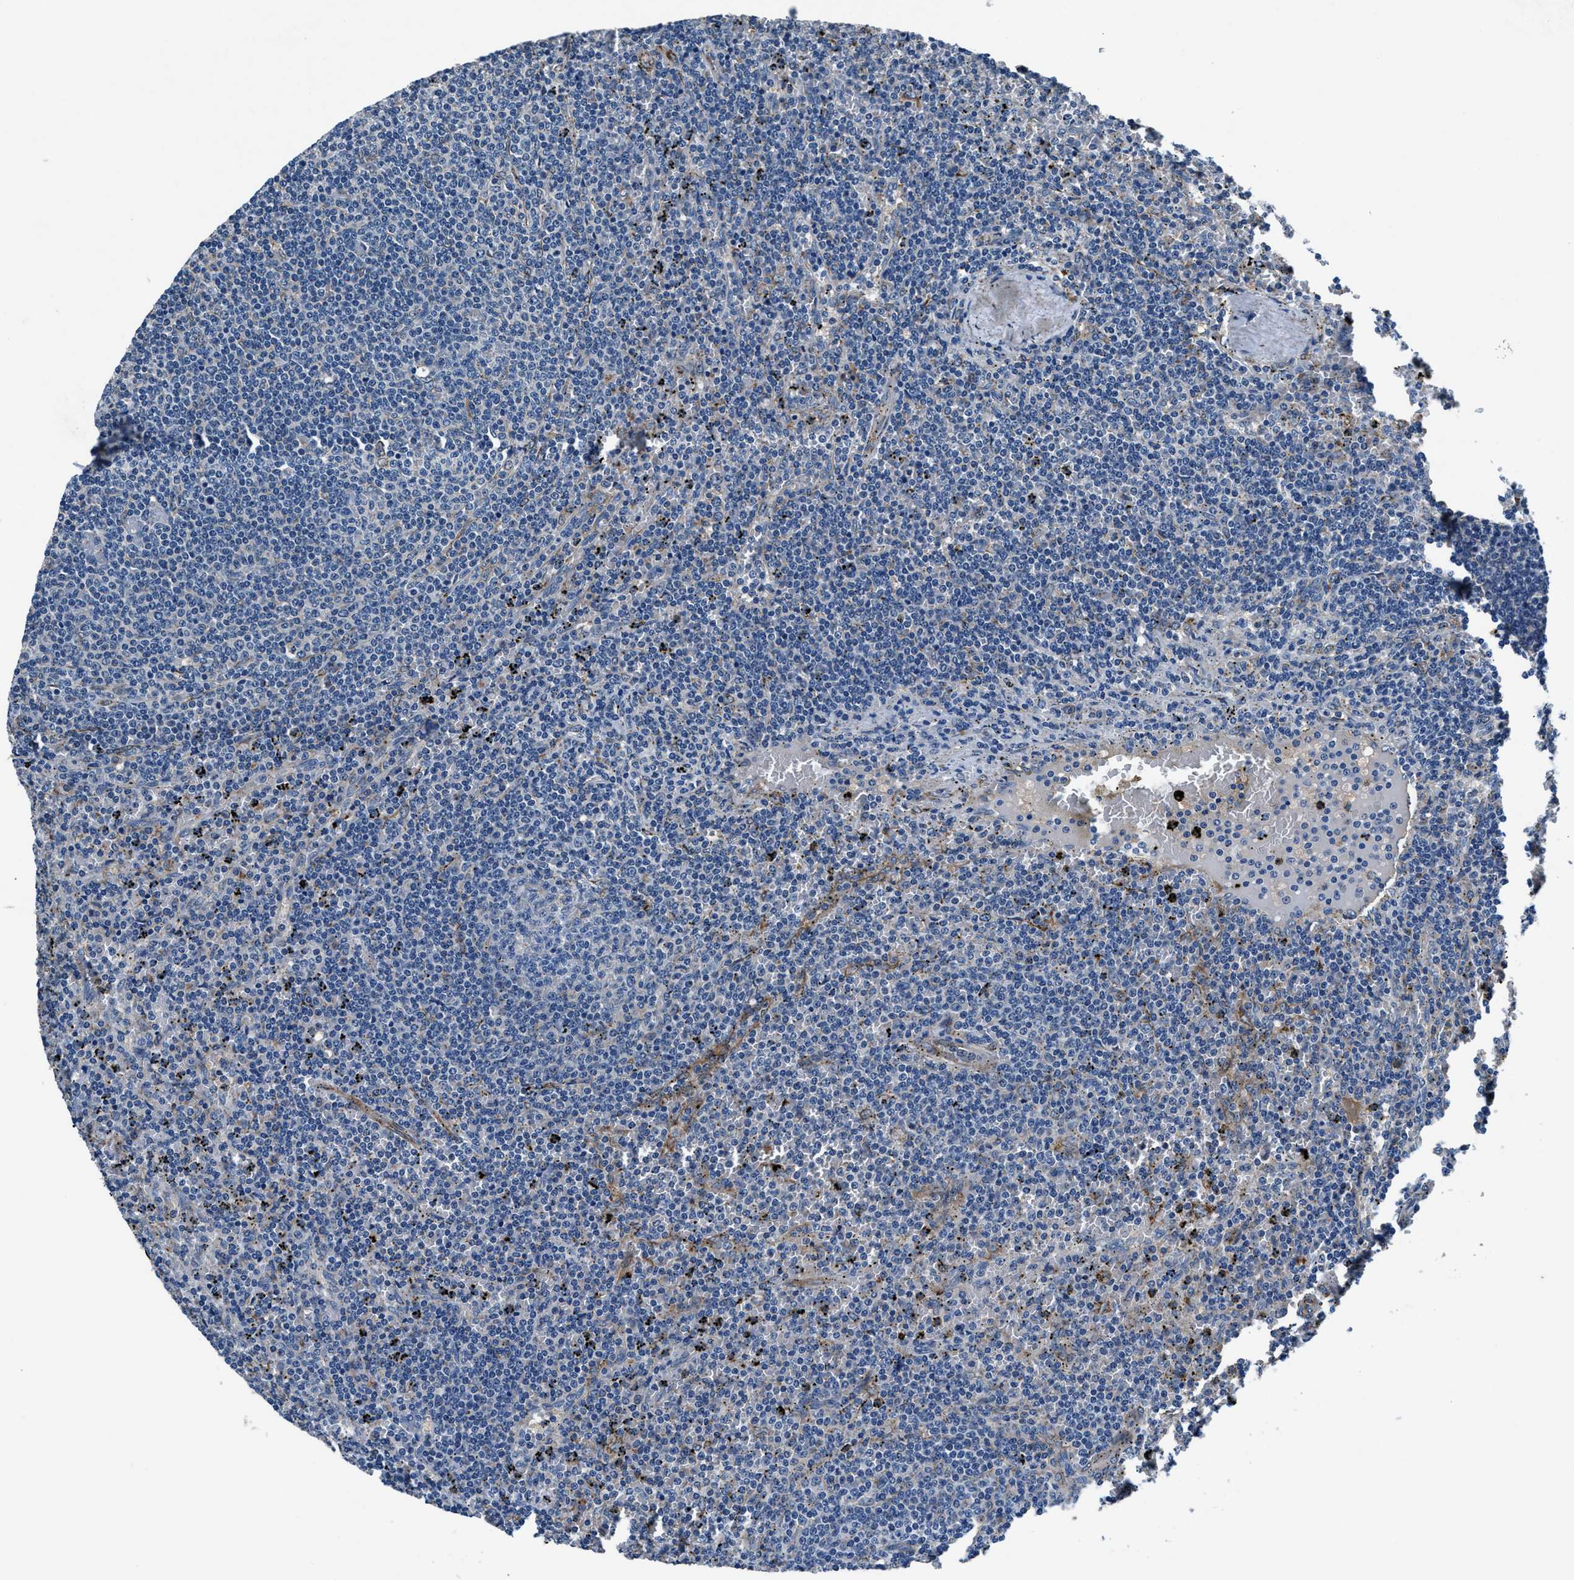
{"staining": {"intensity": "negative", "quantity": "none", "location": "none"}, "tissue": "lymphoma", "cell_type": "Tumor cells", "image_type": "cancer", "snomed": [{"axis": "morphology", "description": "Malignant lymphoma, non-Hodgkin's type, Low grade"}, {"axis": "topography", "description": "Spleen"}], "caption": "Immunohistochemistry image of low-grade malignant lymphoma, non-Hodgkin's type stained for a protein (brown), which shows no positivity in tumor cells.", "gene": "PRTFDC1", "patient": {"sex": "female", "age": 50}}